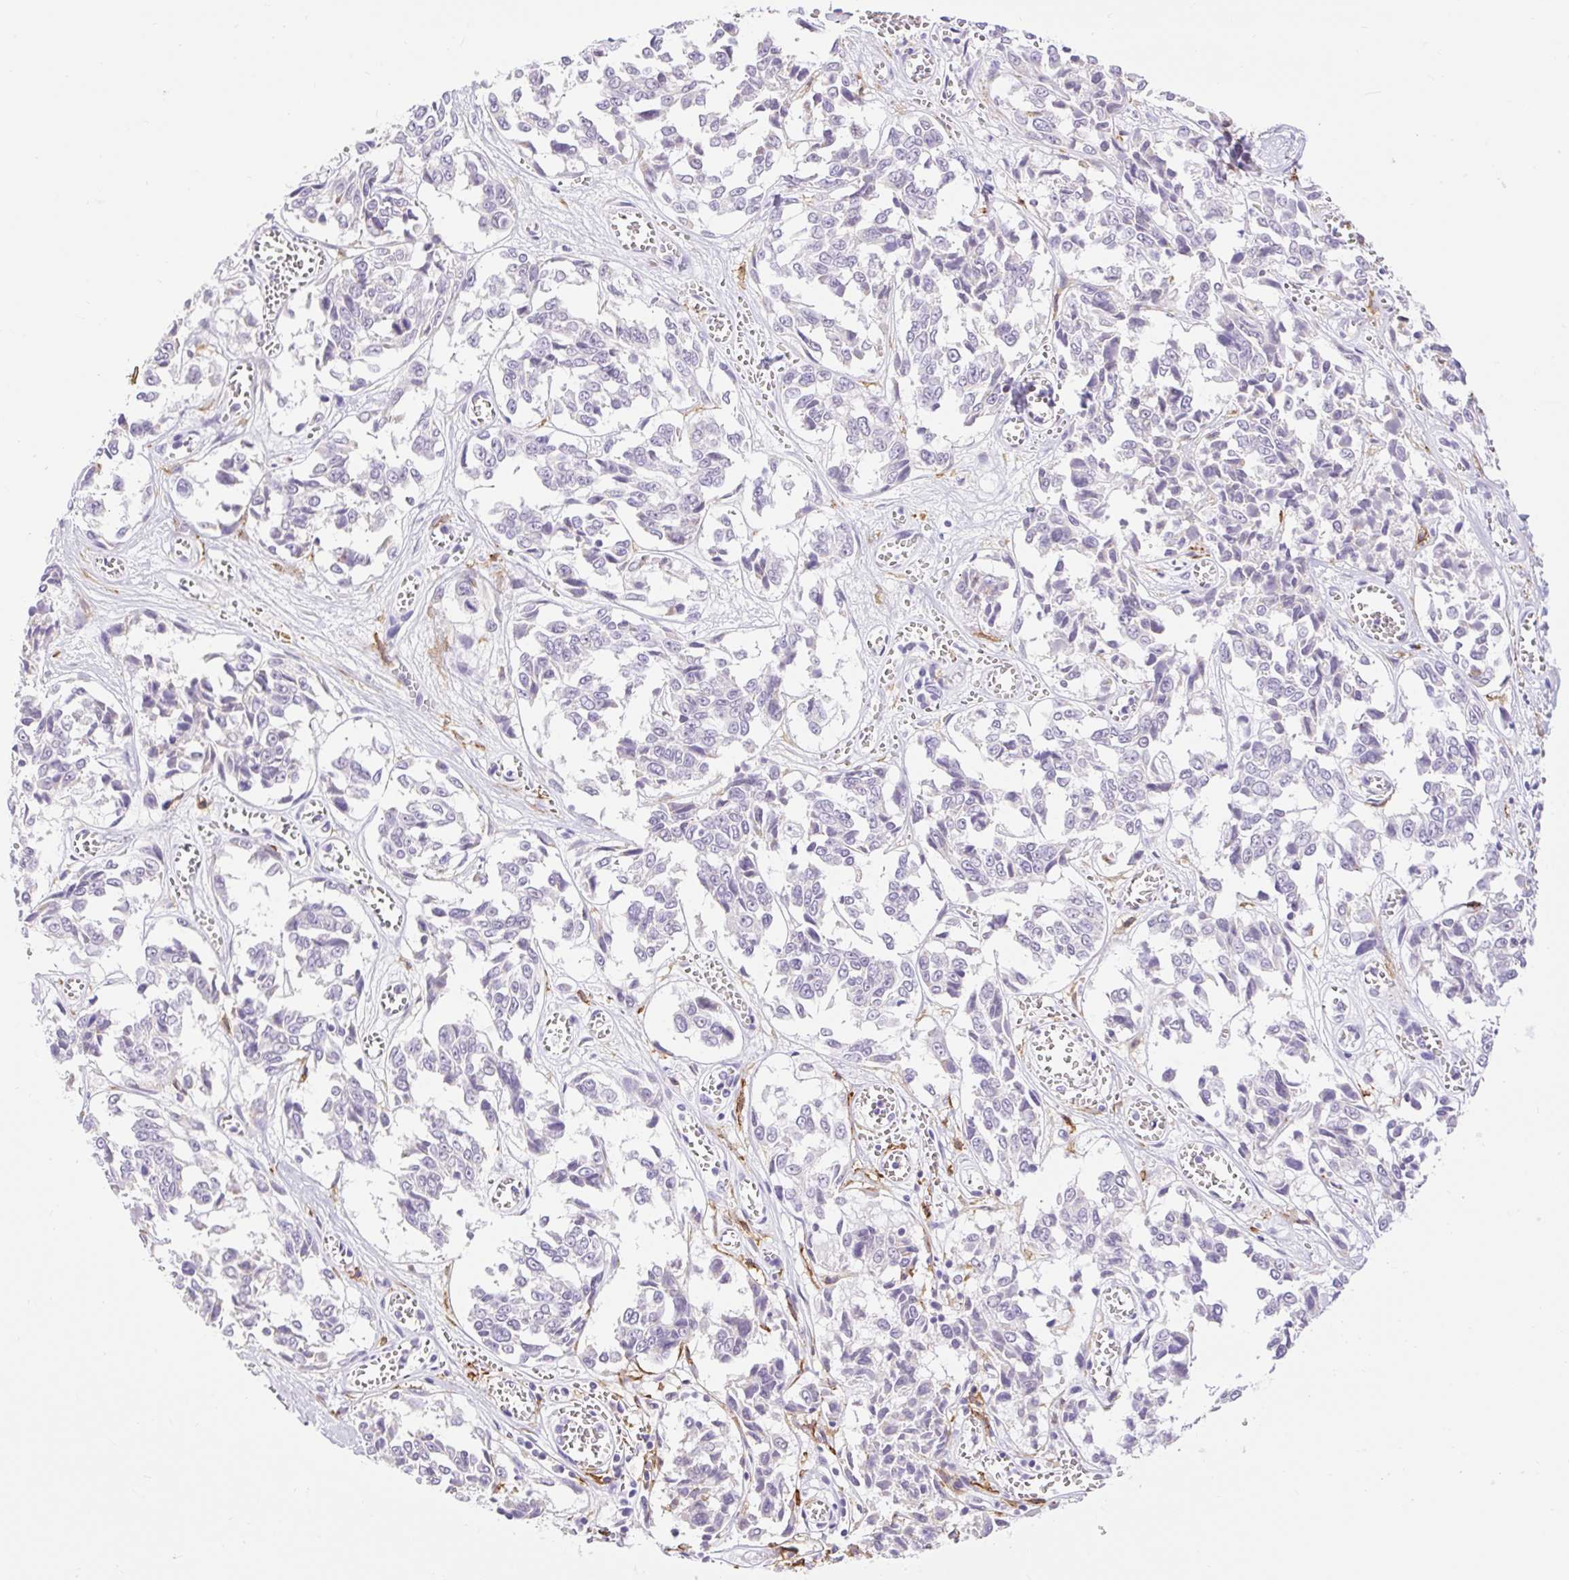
{"staining": {"intensity": "negative", "quantity": "none", "location": "none"}, "tissue": "melanoma", "cell_type": "Tumor cells", "image_type": "cancer", "snomed": [{"axis": "morphology", "description": "Malignant melanoma, NOS"}, {"axis": "topography", "description": "Skin"}], "caption": "Human malignant melanoma stained for a protein using immunohistochemistry (IHC) demonstrates no positivity in tumor cells.", "gene": "SIGLEC1", "patient": {"sex": "female", "age": 64}}